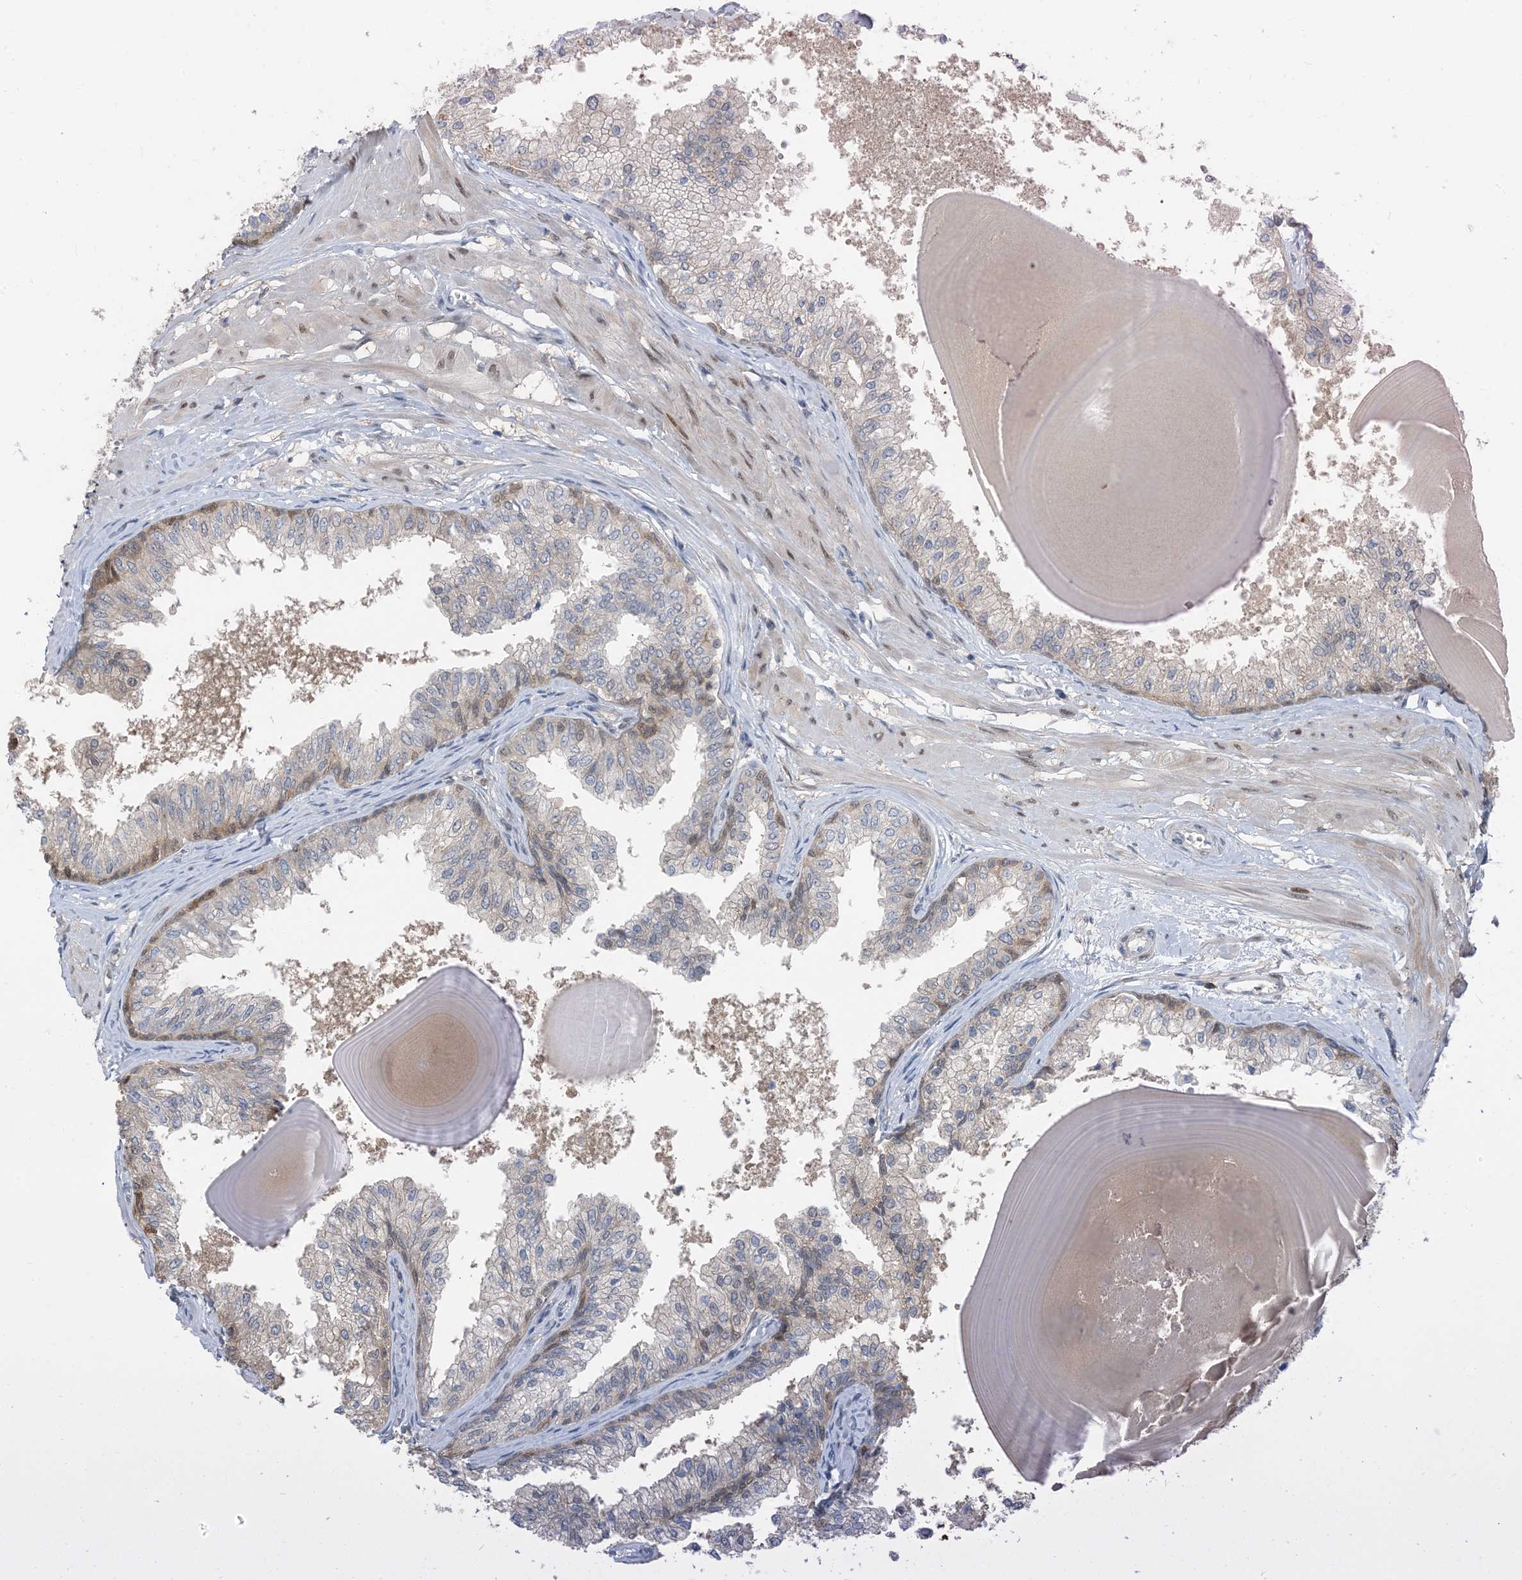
{"staining": {"intensity": "moderate", "quantity": "<25%", "location": "nuclear"}, "tissue": "prostate", "cell_type": "Glandular cells", "image_type": "normal", "snomed": [{"axis": "morphology", "description": "Normal tissue, NOS"}, {"axis": "topography", "description": "Prostate"}], "caption": "The image exhibits immunohistochemical staining of benign prostate. There is moderate nuclear expression is seen in about <25% of glandular cells.", "gene": "ZC3H12A", "patient": {"sex": "male", "age": 48}}